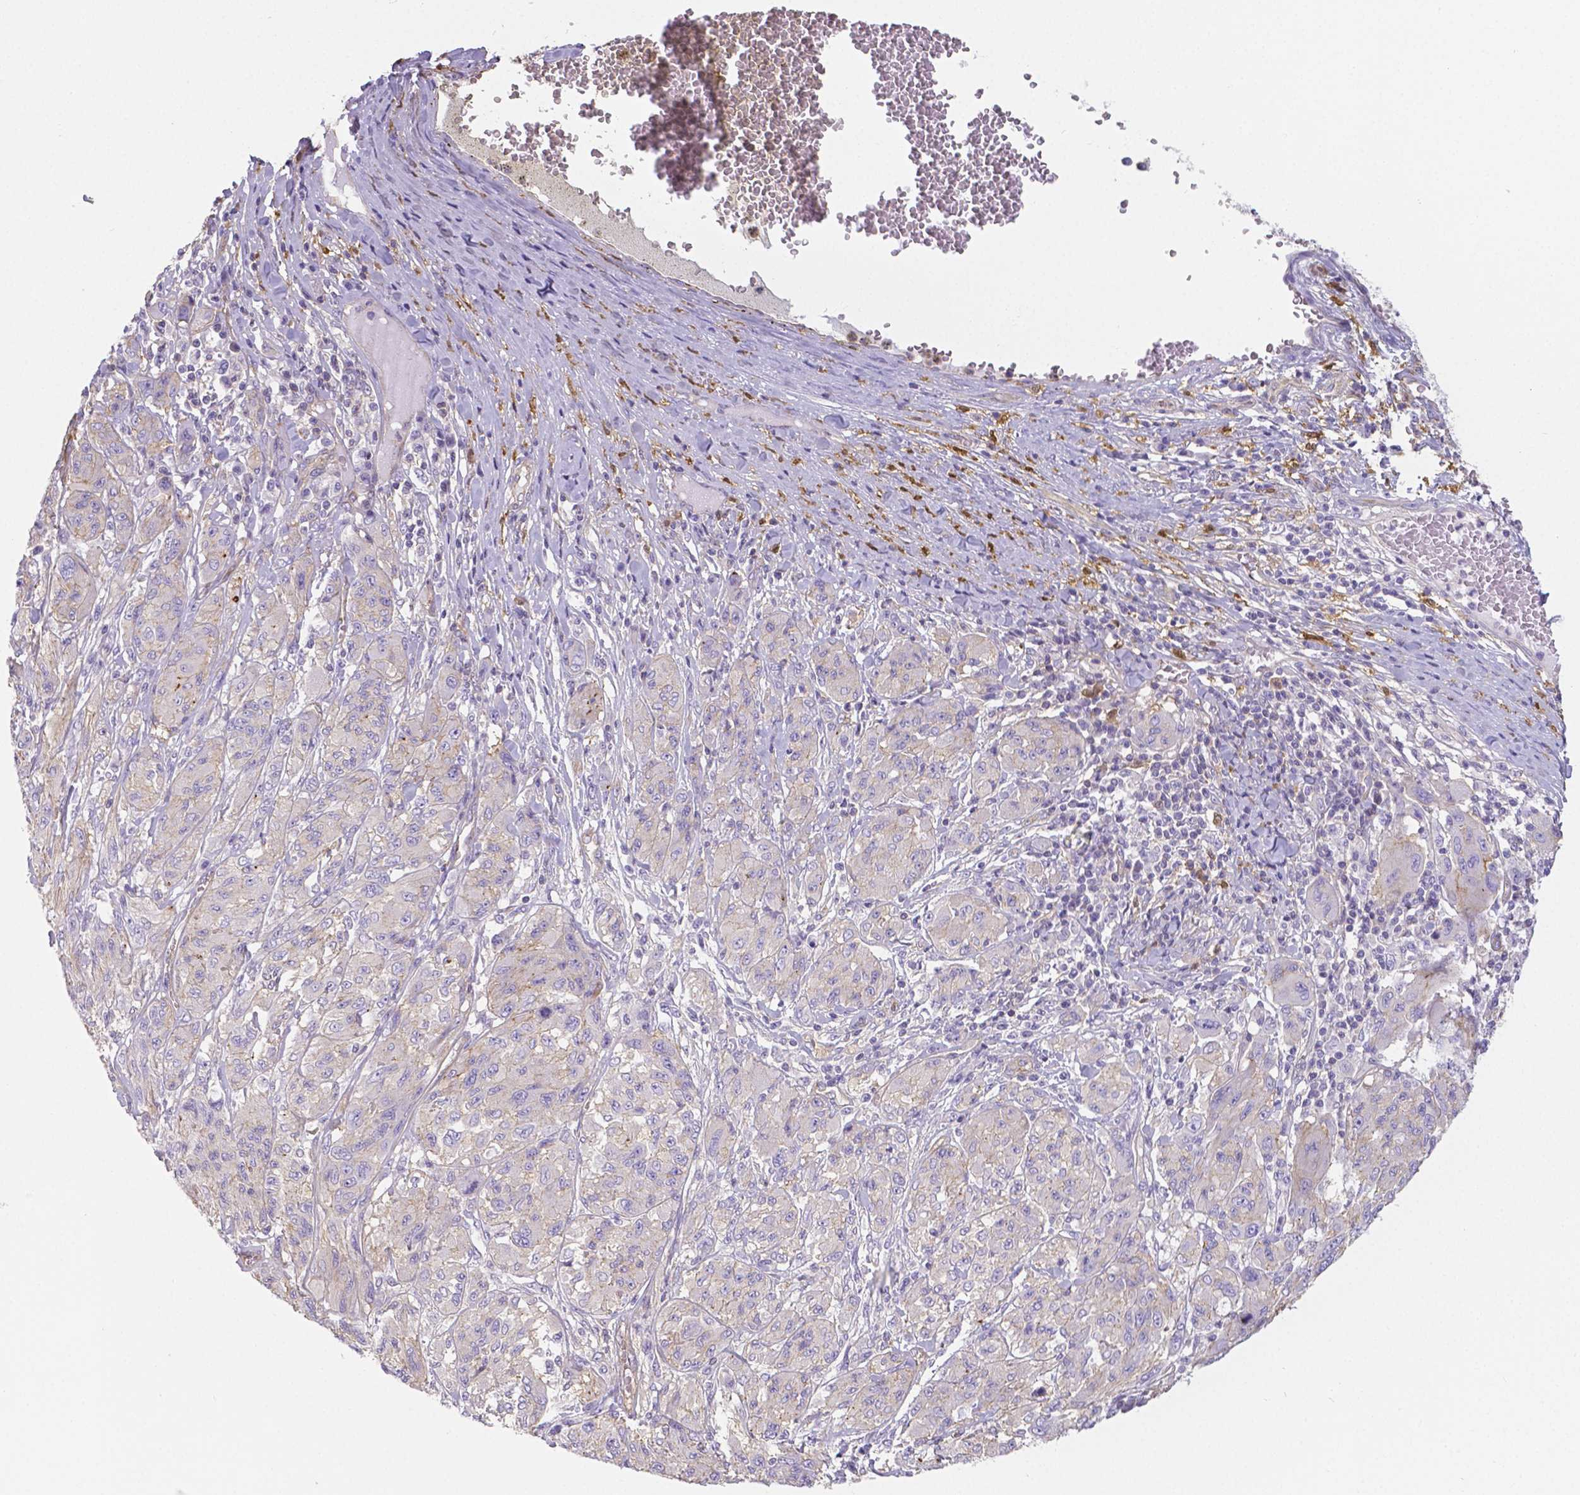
{"staining": {"intensity": "negative", "quantity": "none", "location": "none"}, "tissue": "melanoma", "cell_type": "Tumor cells", "image_type": "cancer", "snomed": [{"axis": "morphology", "description": "Malignant melanoma, NOS"}, {"axis": "topography", "description": "Skin"}], "caption": "A high-resolution micrograph shows IHC staining of melanoma, which reveals no significant positivity in tumor cells.", "gene": "CRMP1", "patient": {"sex": "female", "age": 91}}